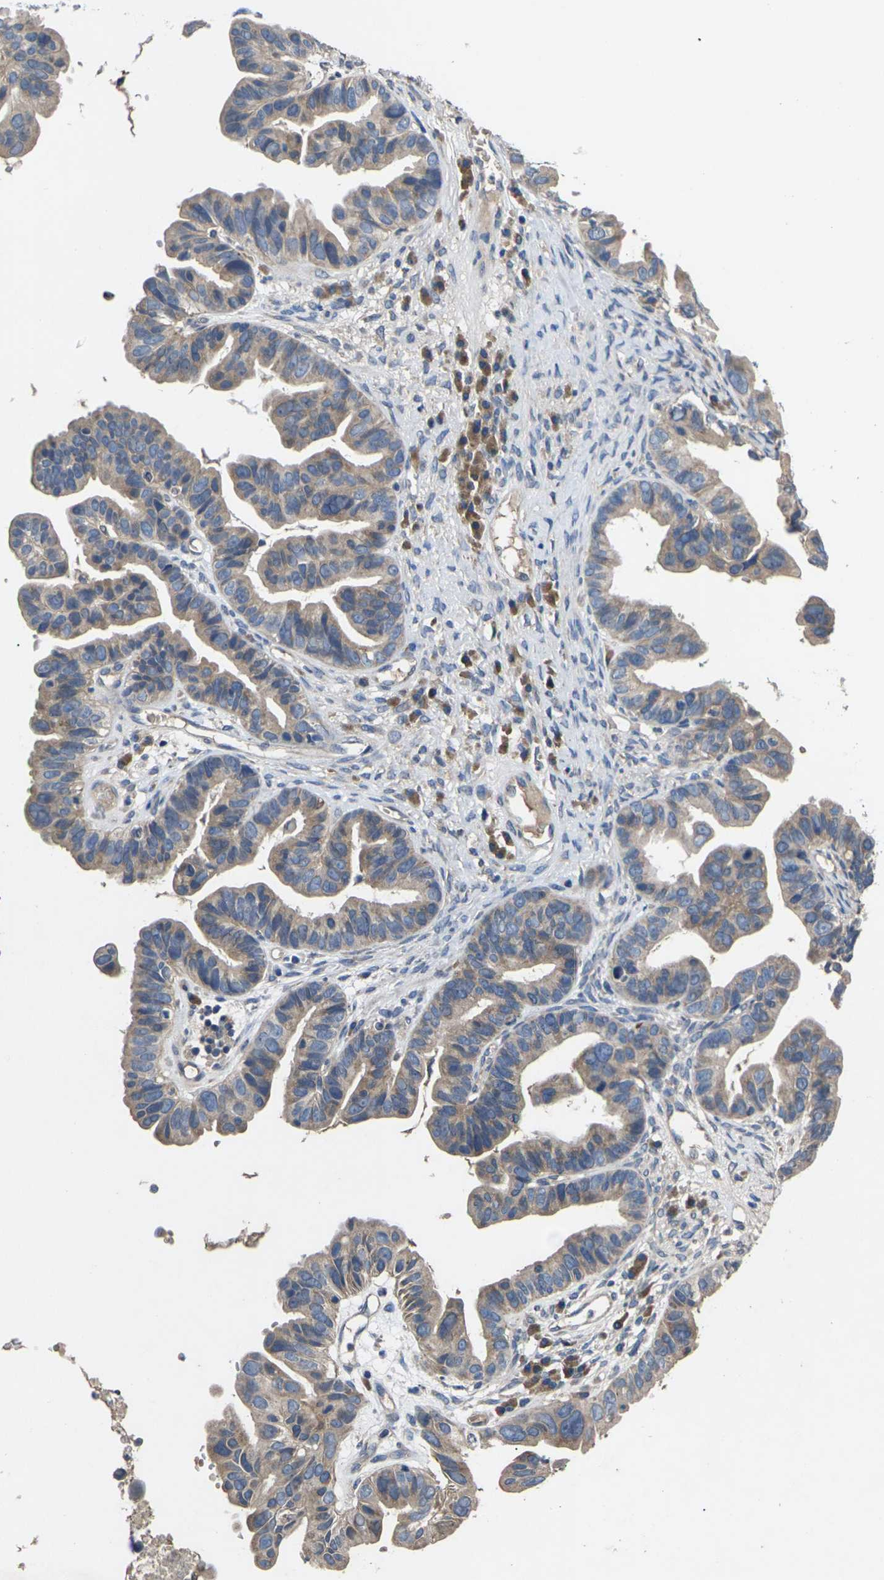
{"staining": {"intensity": "weak", "quantity": ">75%", "location": "cytoplasmic/membranous"}, "tissue": "ovarian cancer", "cell_type": "Tumor cells", "image_type": "cancer", "snomed": [{"axis": "morphology", "description": "Cystadenocarcinoma, serous, NOS"}, {"axis": "topography", "description": "Ovary"}], "caption": "Brown immunohistochemical staining in human serous cystadenocarcinoma (ovarian) displays weak cytoplasmic/membranous staining in about >75% of tumor cells.", "gene": "SLC2A2", "patient": {"sex": "female", "age": 56}}